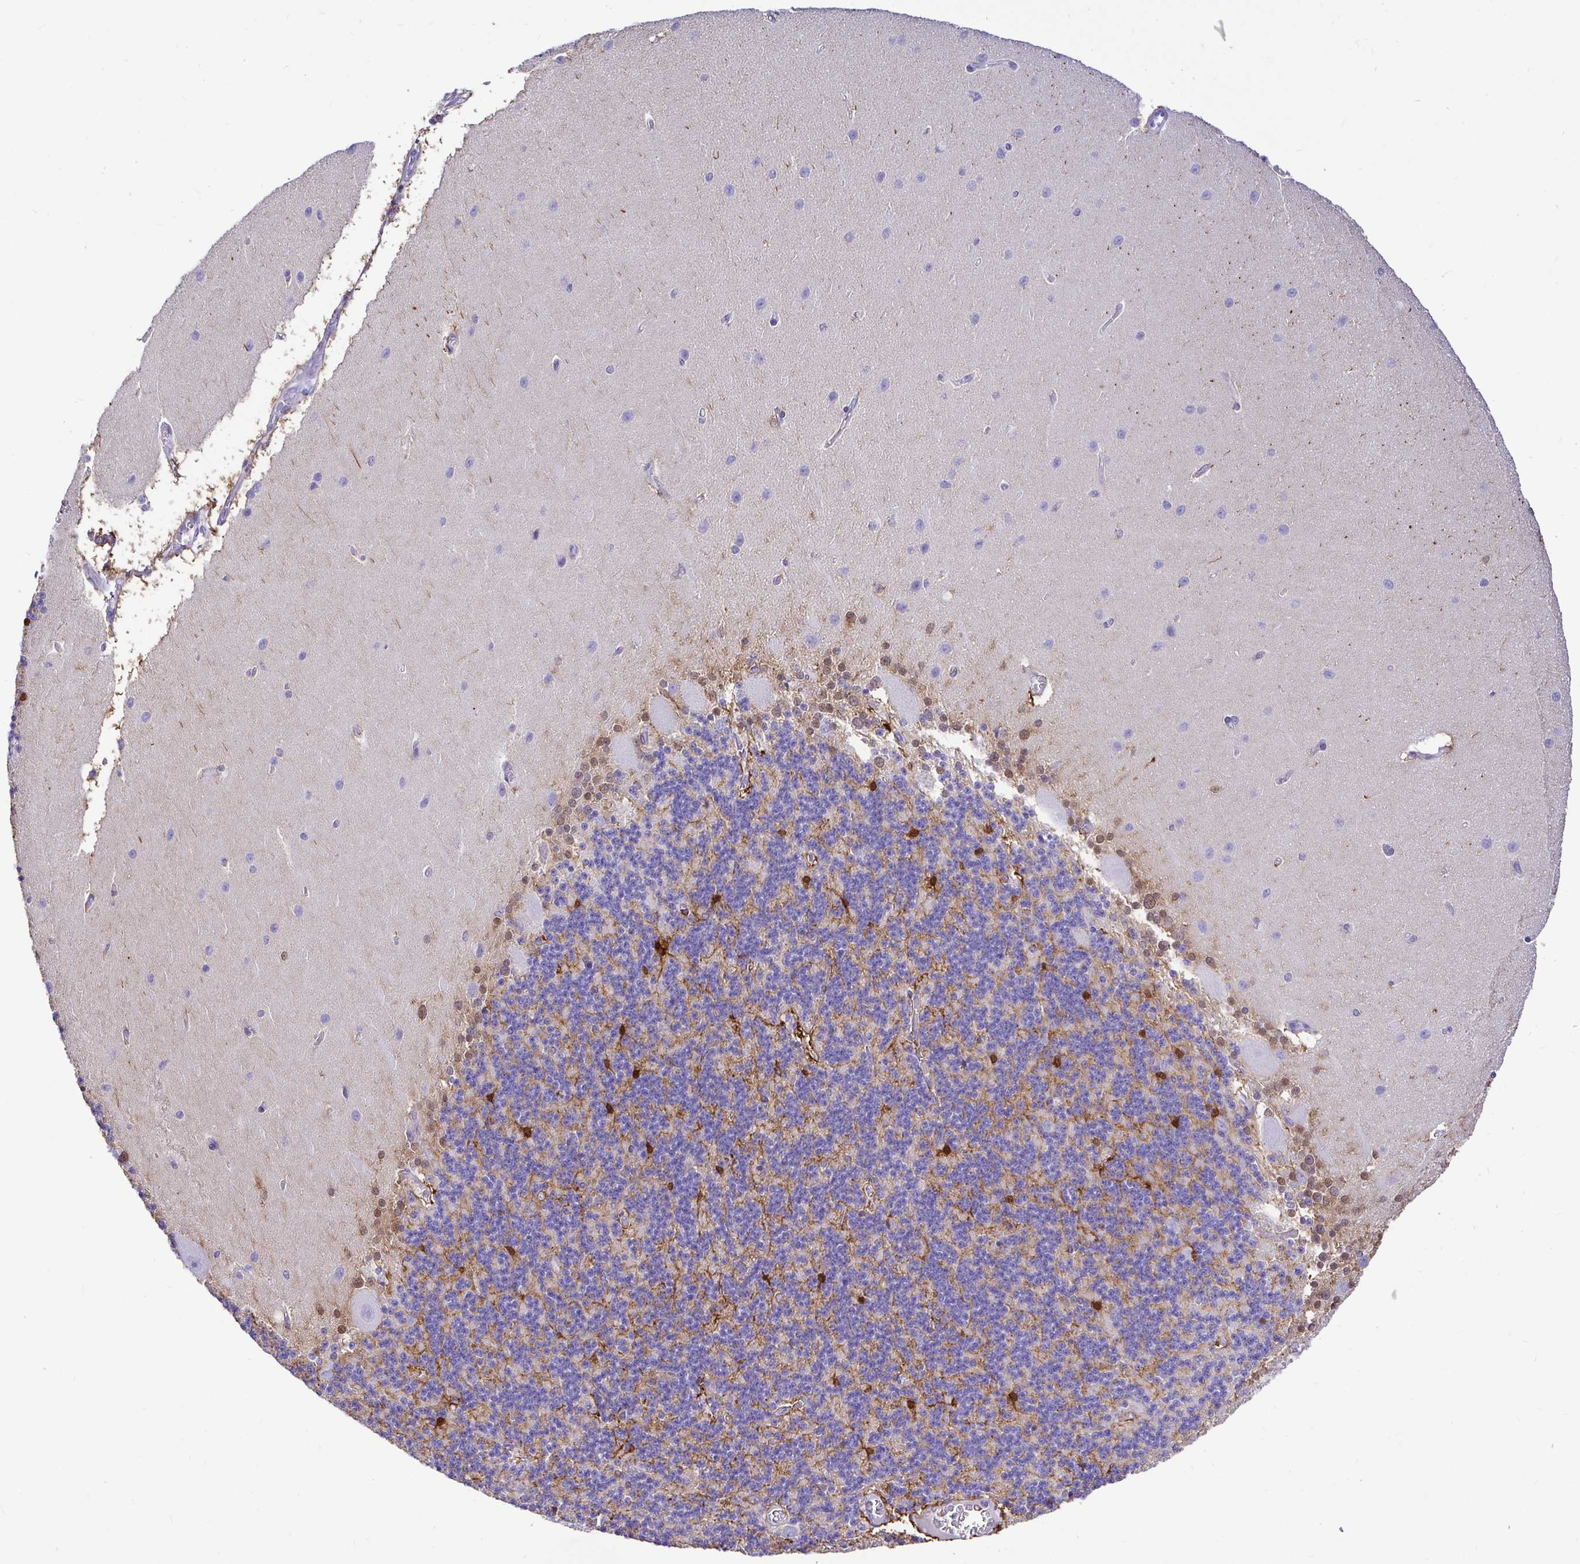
{"staining": {"intensity": "strong", "quantity": "<25%", "location": "cytoplasmic/membranous"}, "tissue": "cerebellum", "cell_type": "Cells in granular layer", "image_type": "normal", "snomed": [{"axis": "morphology", "description": "Normal tissue, NOS"}, {"axis": "topography", "description": "Cerebellum"}], "caption": "This histopathology image exhibits immunohistochemistry (IHC) staining of normal human cerebellum, with medium strong cytoplasmic/membranous expression in about <25% of cells in granular layer.", "gene": "BACE2", "patient": {"sex": "female", "age": 54}}